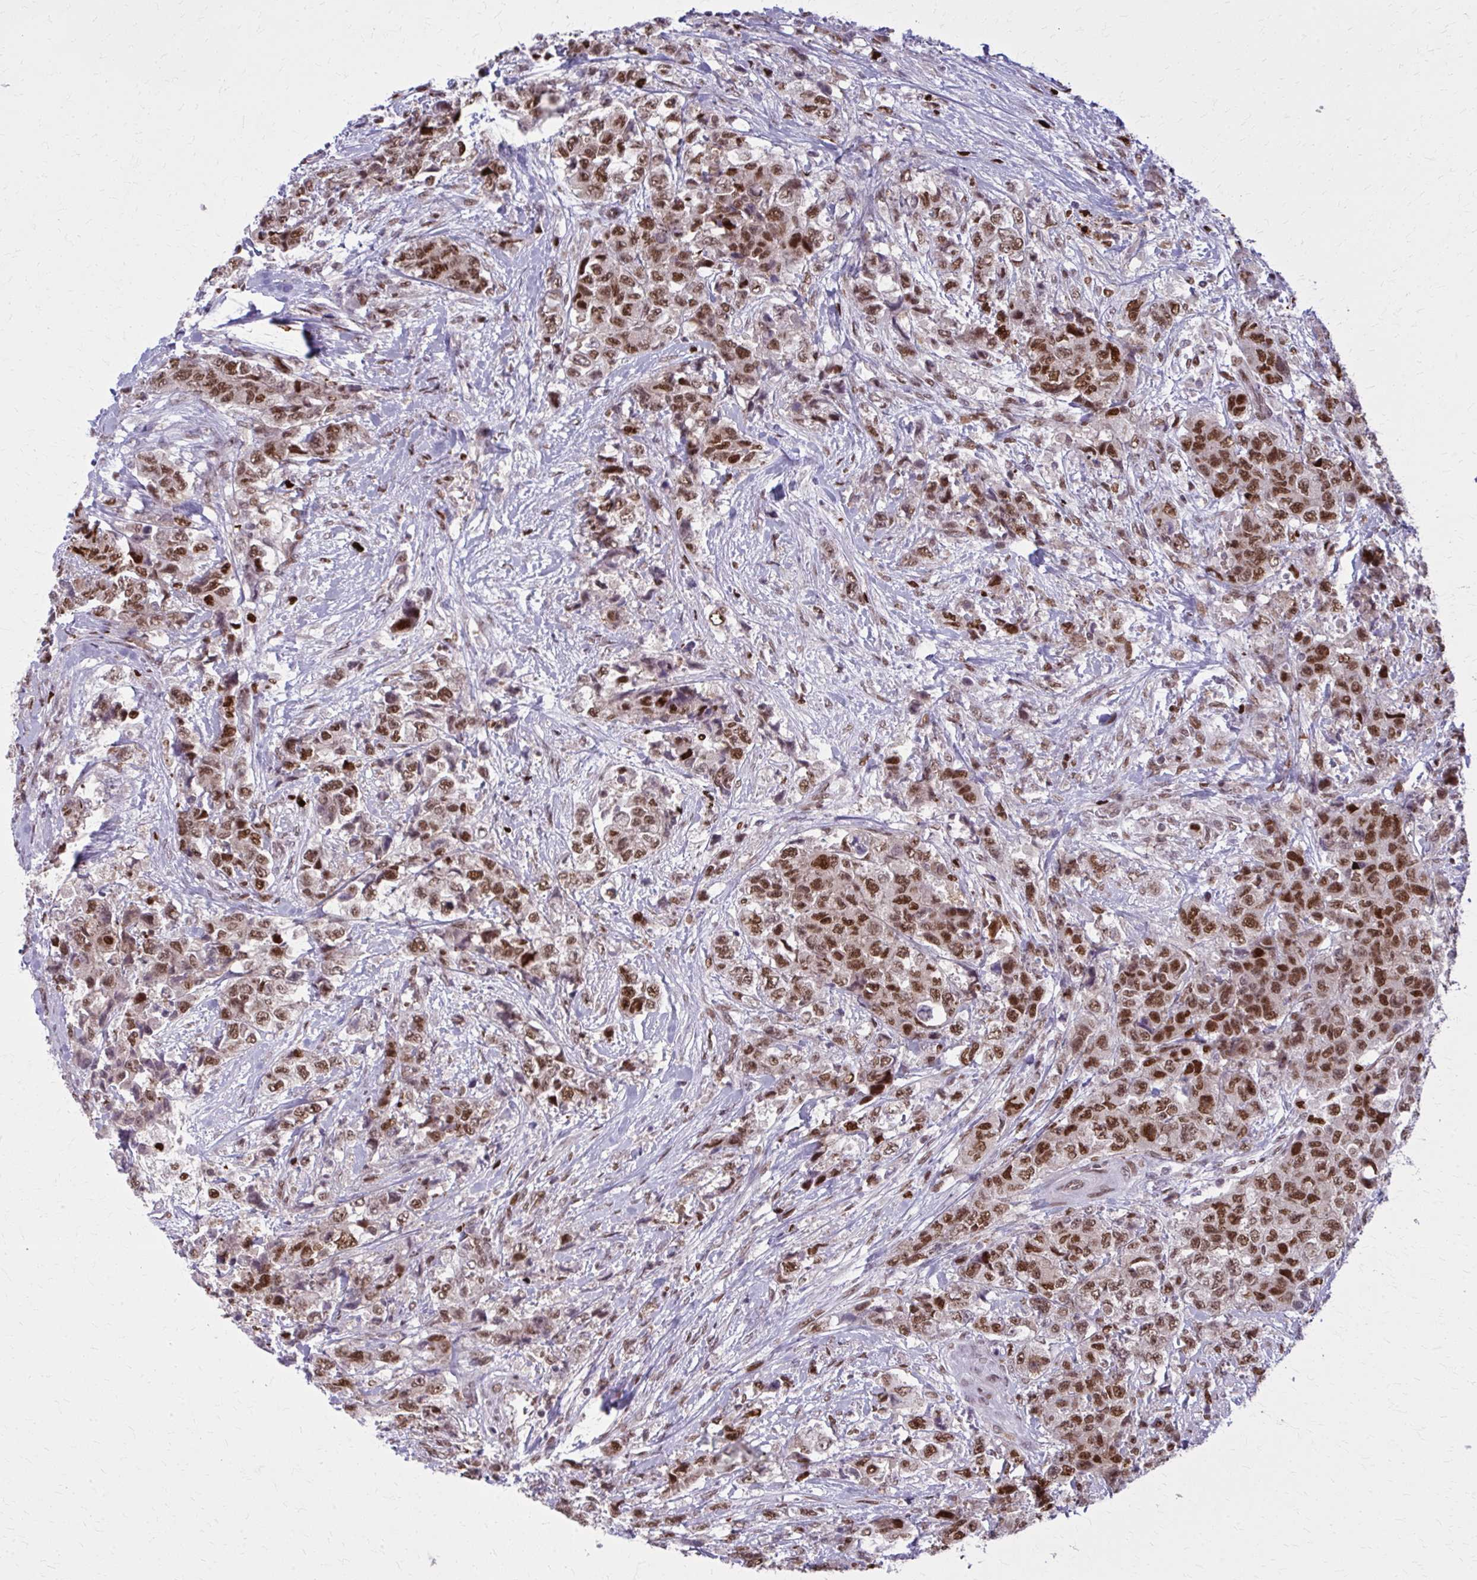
{"staining": {"intensity": "moderate", "quantity": ">75%", "location": "nuclear"}, "tissue": "urothelial cancer", "cell_type": "Tumor cells", "image_type": "cancer", "snomed": [{"axis": "morphology", "description": "Urothelial carcinoma, High grade"}, {"axis": "topography", "description": "Urinary bladder"}], "caption": "A medium amount of moderate nuclear staining is identified in approximately >75% of tumor cells in urothelial cancer tissue.", "gene": "ZNF559", "patient": {"sex": "female", "age": 78}}